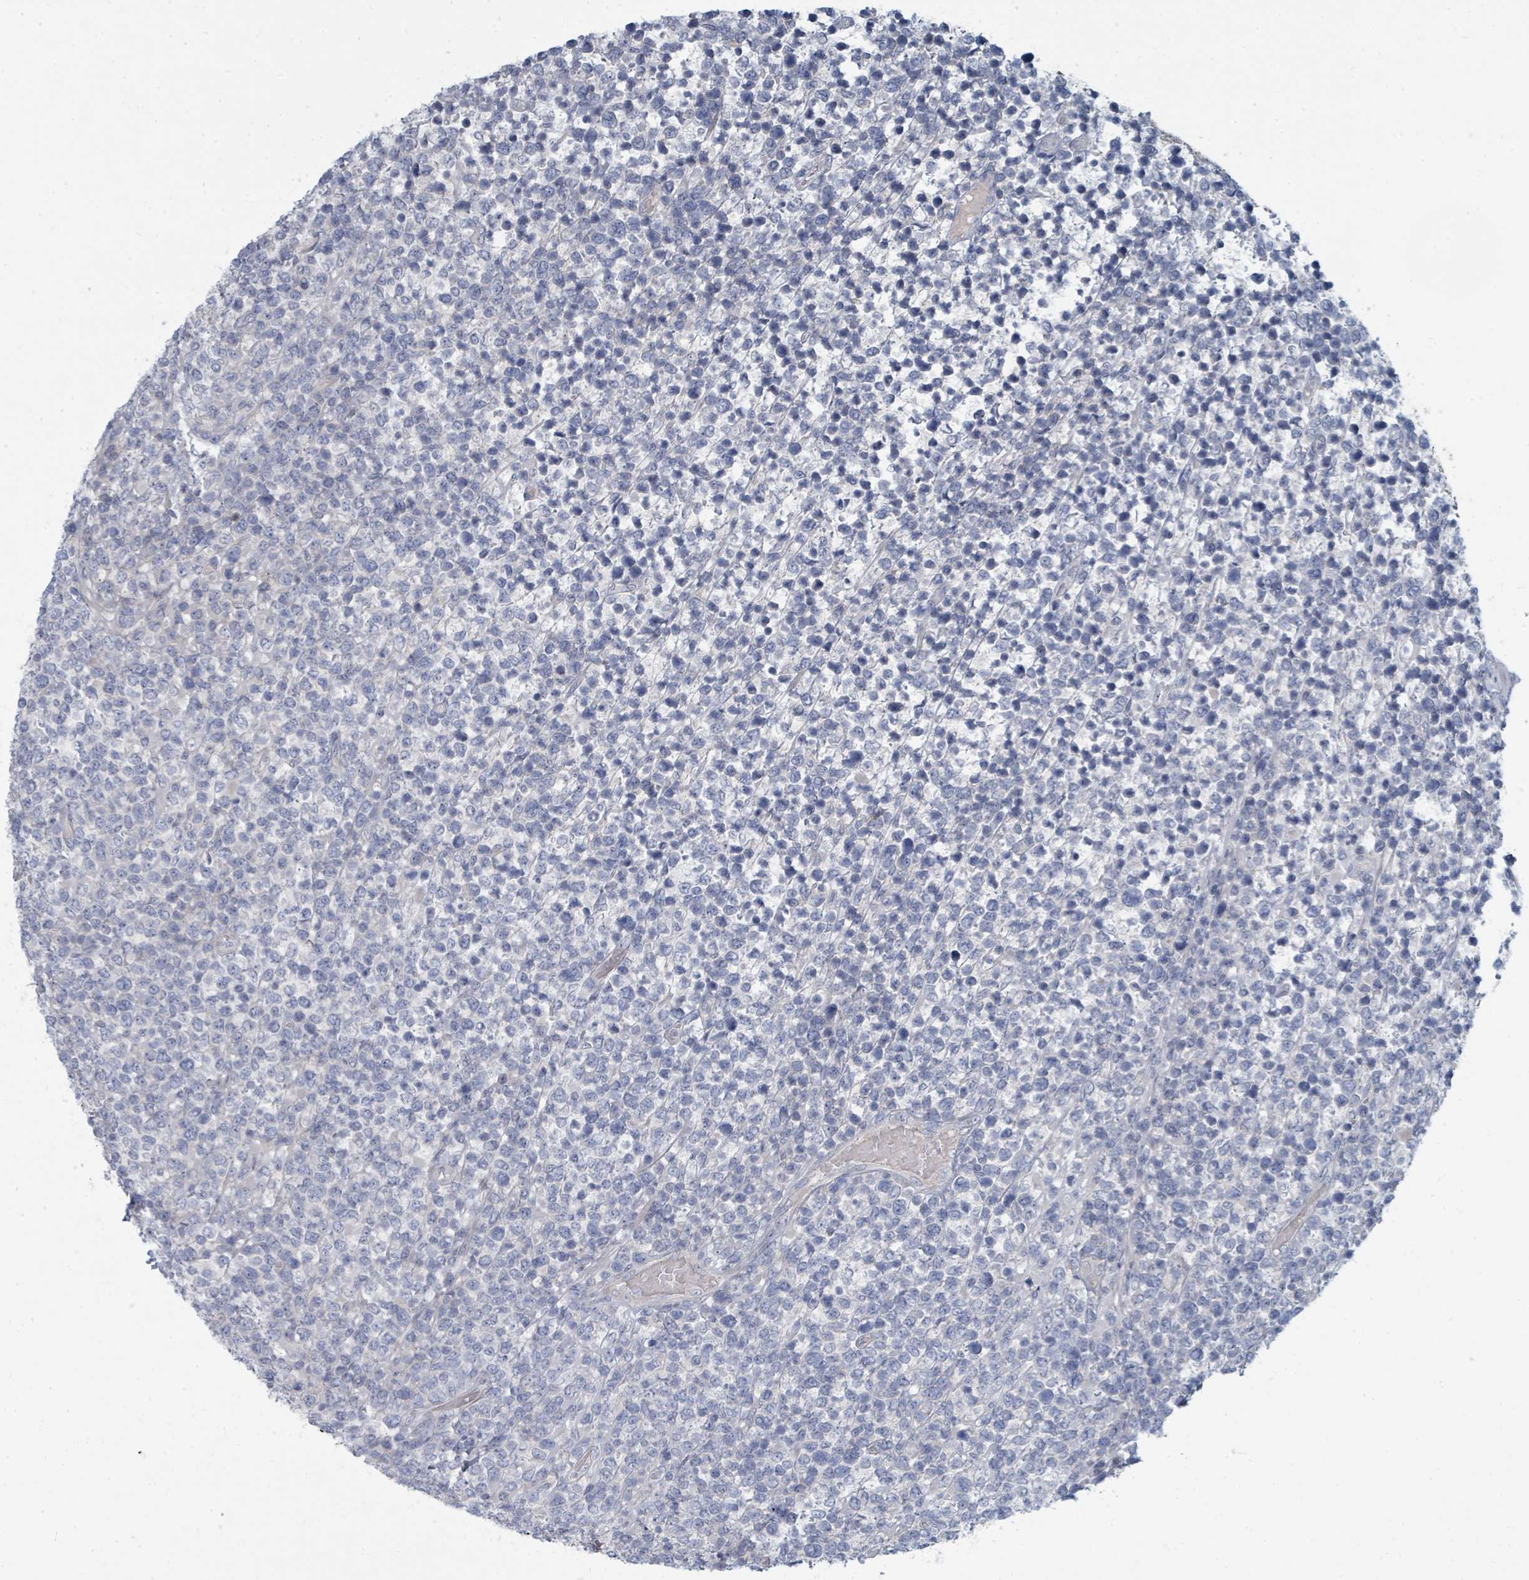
{"staining": {"intensity": "negative", "quantity": "none", "location": "none"}, "tissue": "lymphoma", "cell_type": "Tumor cells", "image_type": "cancer", "snomed": [{"axis": "morphology", "description": "Malignant lymphoma, non-Hodgkin's type, High grade"}, {"axis": "topography", "description": "Soft tissue"}], "caption": "Human lymphoma stained for a protein using IHC exhibits no staining in tumor cells.", "gene": "SLC25A45", "patient": {"sex": "female", "age": 56}}